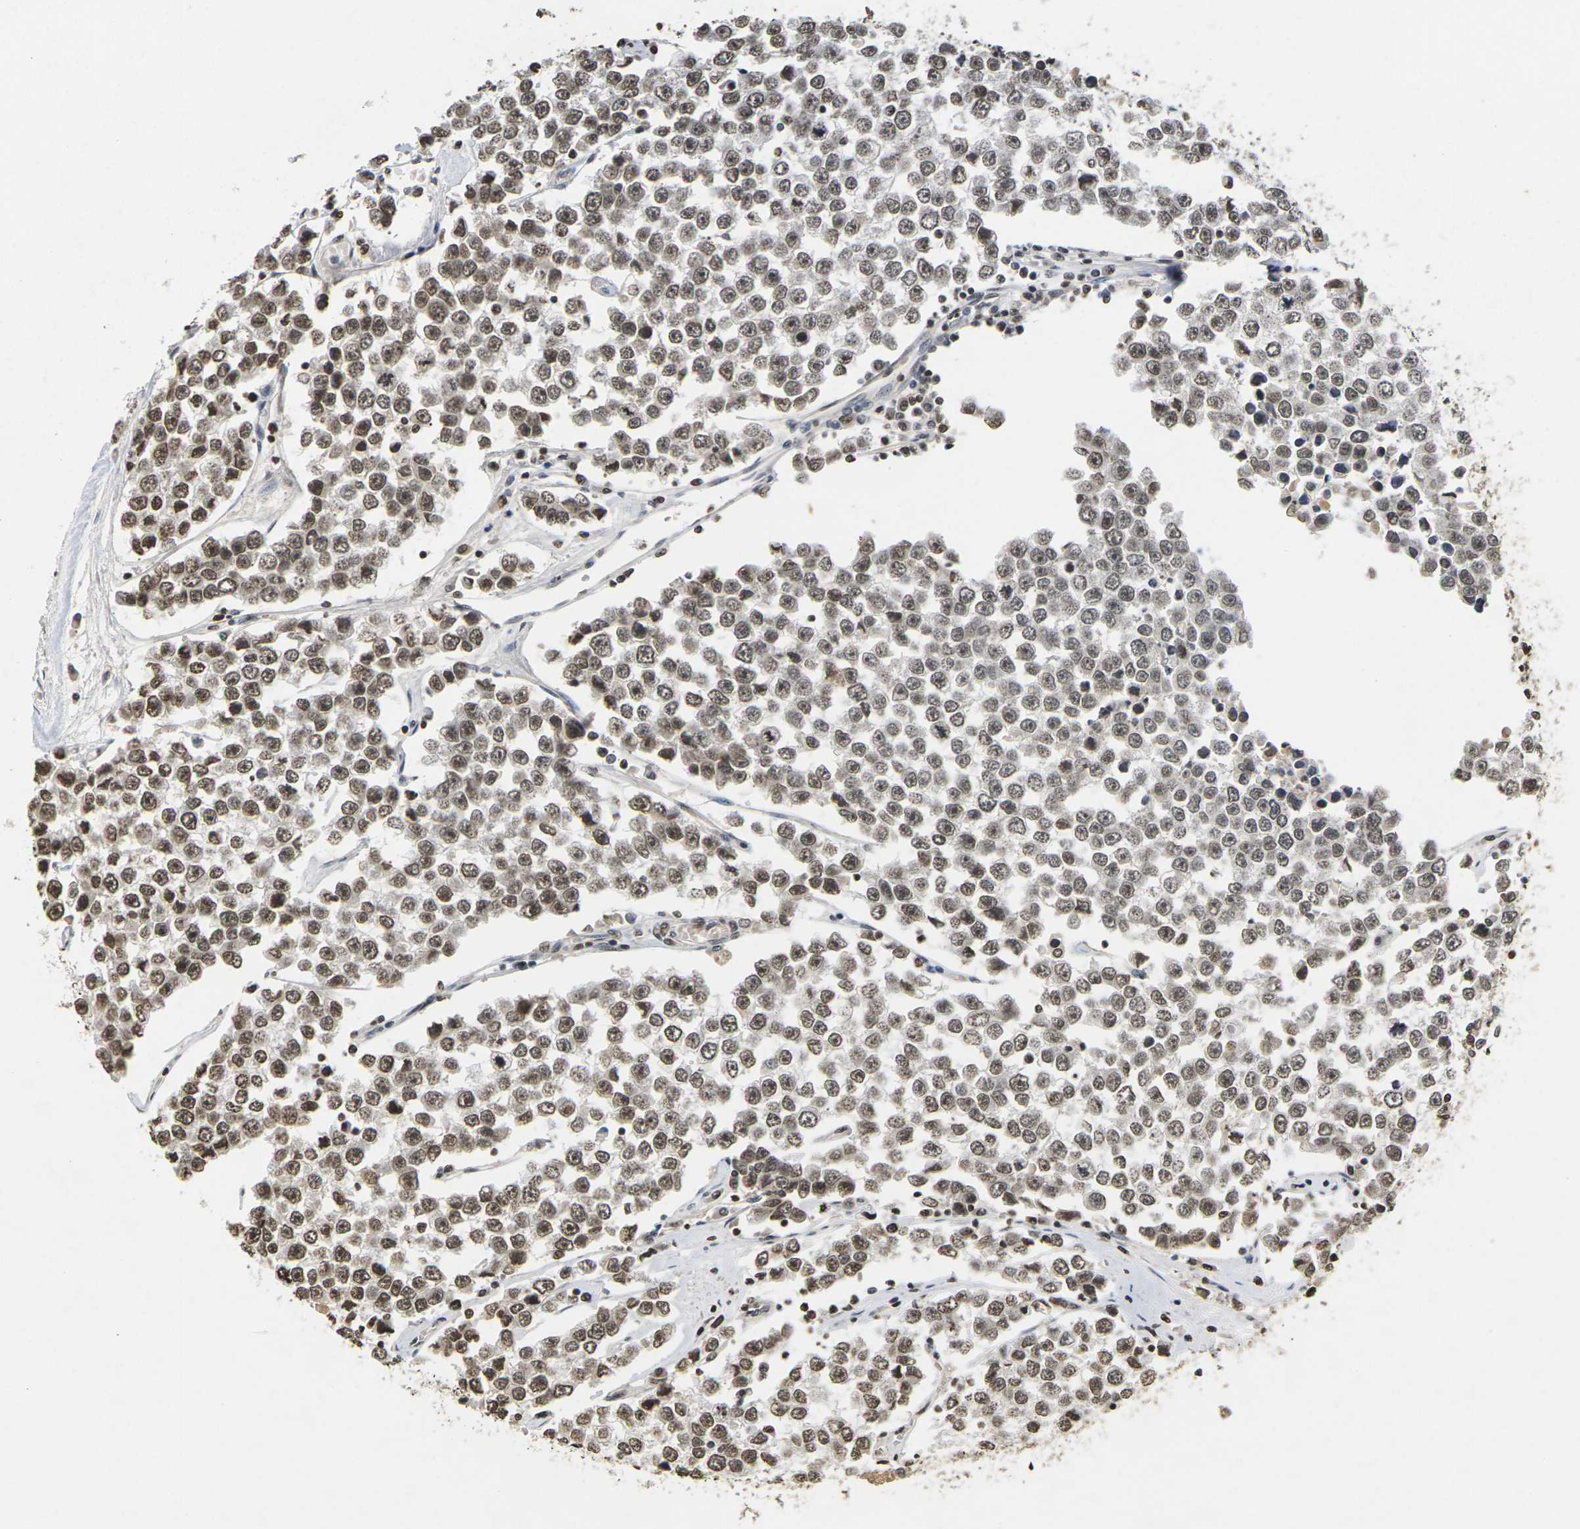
{"staining": {"intensity": "moderate", "quantity": ">75%", "location": "nuclear"}, "tissue": "testis cancer", "cell_type": "Tumor cells", "image_type": "cancer", "snomed": [{"axis": "morphology", "description": "Seminoma, NOS"}, {"axis": "morphology", "description": "Carcinoma, Embryonal, NOS"}, {"axis": "topography", "description": "Testis"}], "caption": "Embryonal carcinoma (testis) stained with a brown dye reveals moderate nuclear positive expression in approximately >75% of tumor cells.", "gene": "NELFA", "patient": {"sex": "male", "age": 52}}